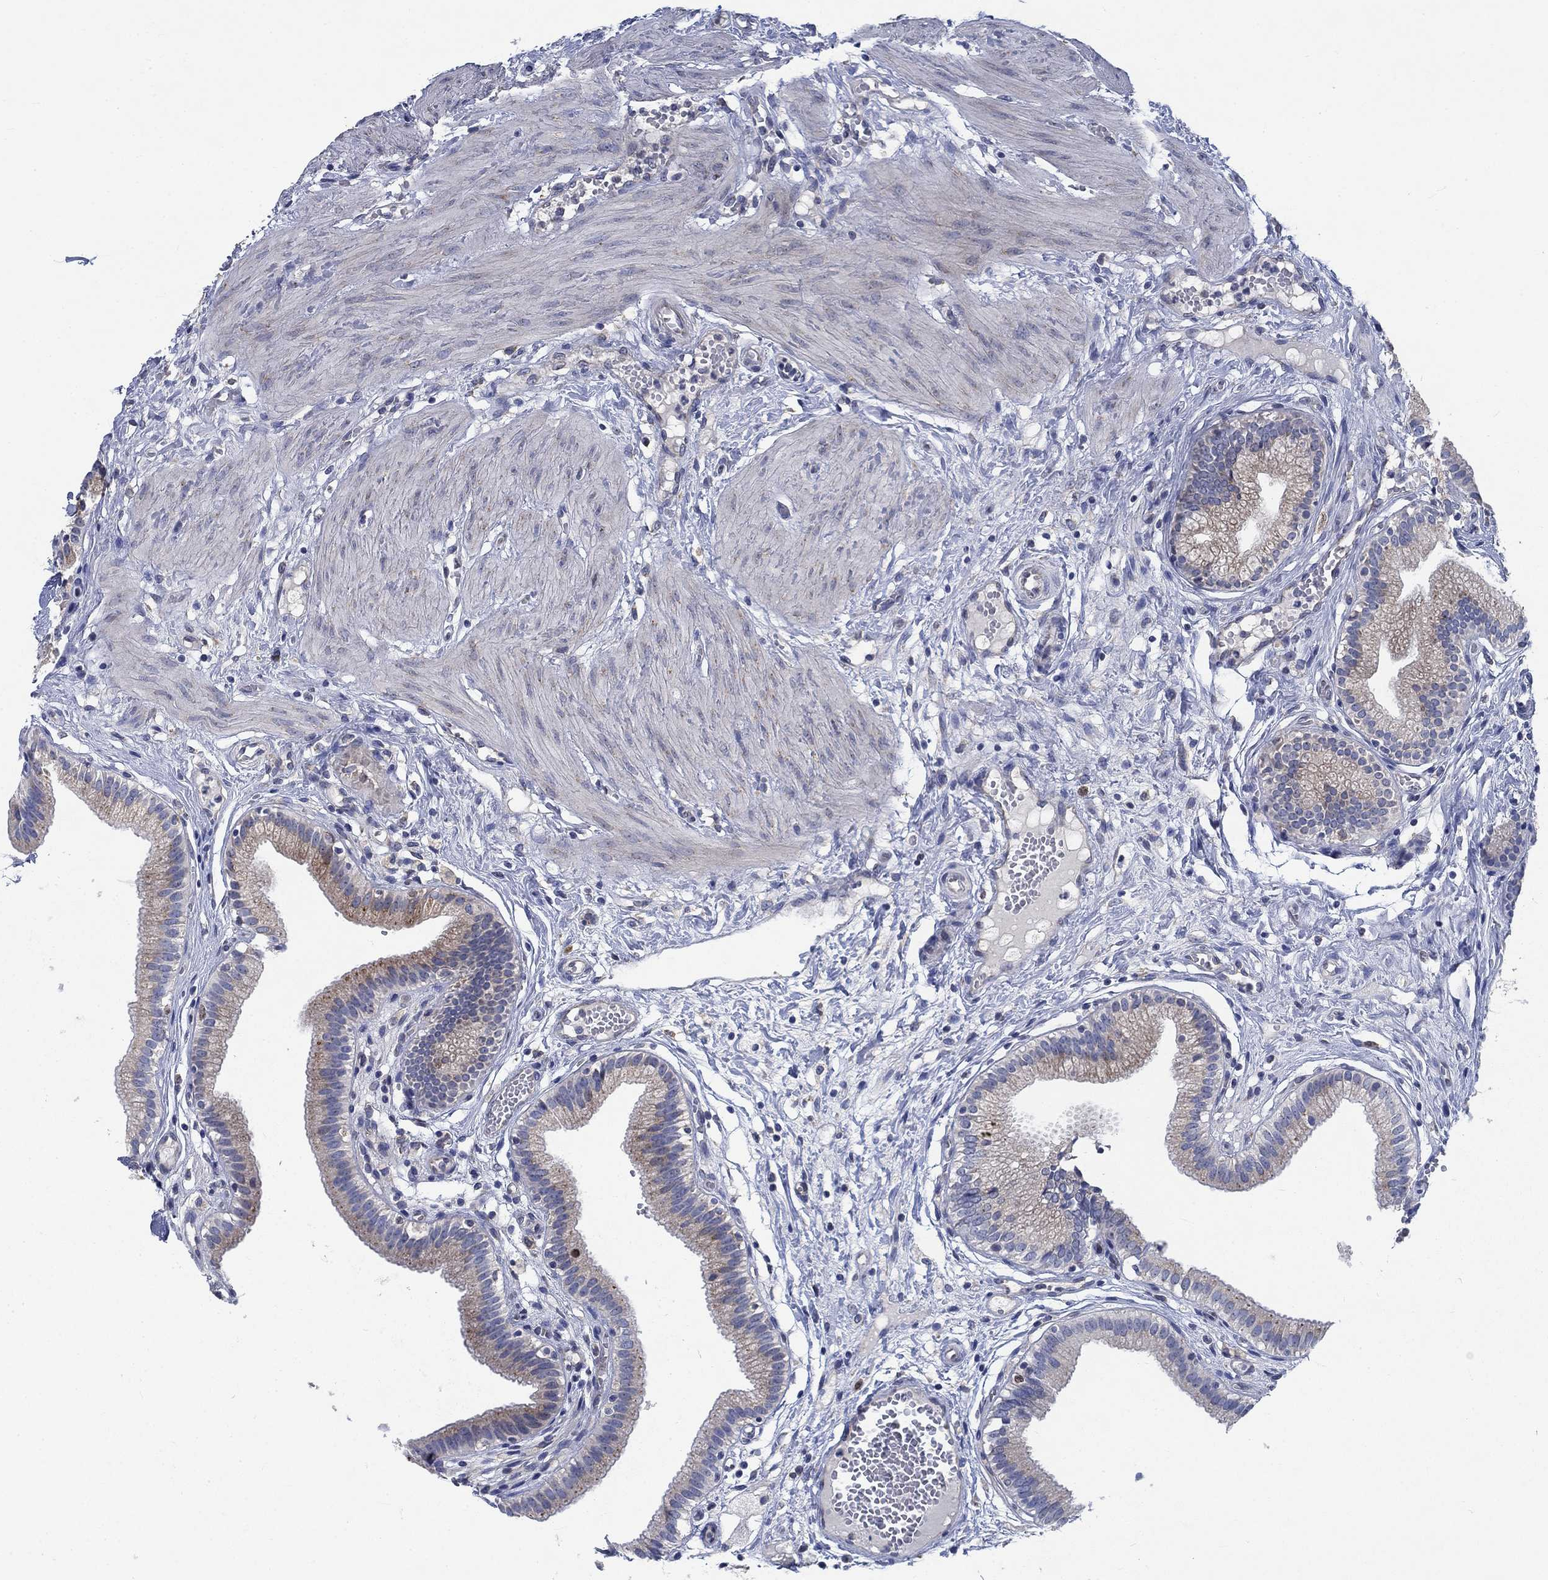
{"staining": {"intensity": "weak", "quantity": "25%-75%", "location": "cytoplasmic/membranous"}, "tissue": "gallbladder", "cell_type": "Glandular cells", "image_type": "normal", "snomed": [{"axis": "morphology", "description": "Normal tissue, NOS"}, {"axis": "topography", "description": "Gallbladder"}], "caption": "Unremarkable gallbladder was stained to show a protein in brown. There is low levels of weak cytoplasmic/membranous staining in approximately 25%-75% of glandular cells.", "gene": "MMP24", "patient": {"sex": "female", "age": 24}}